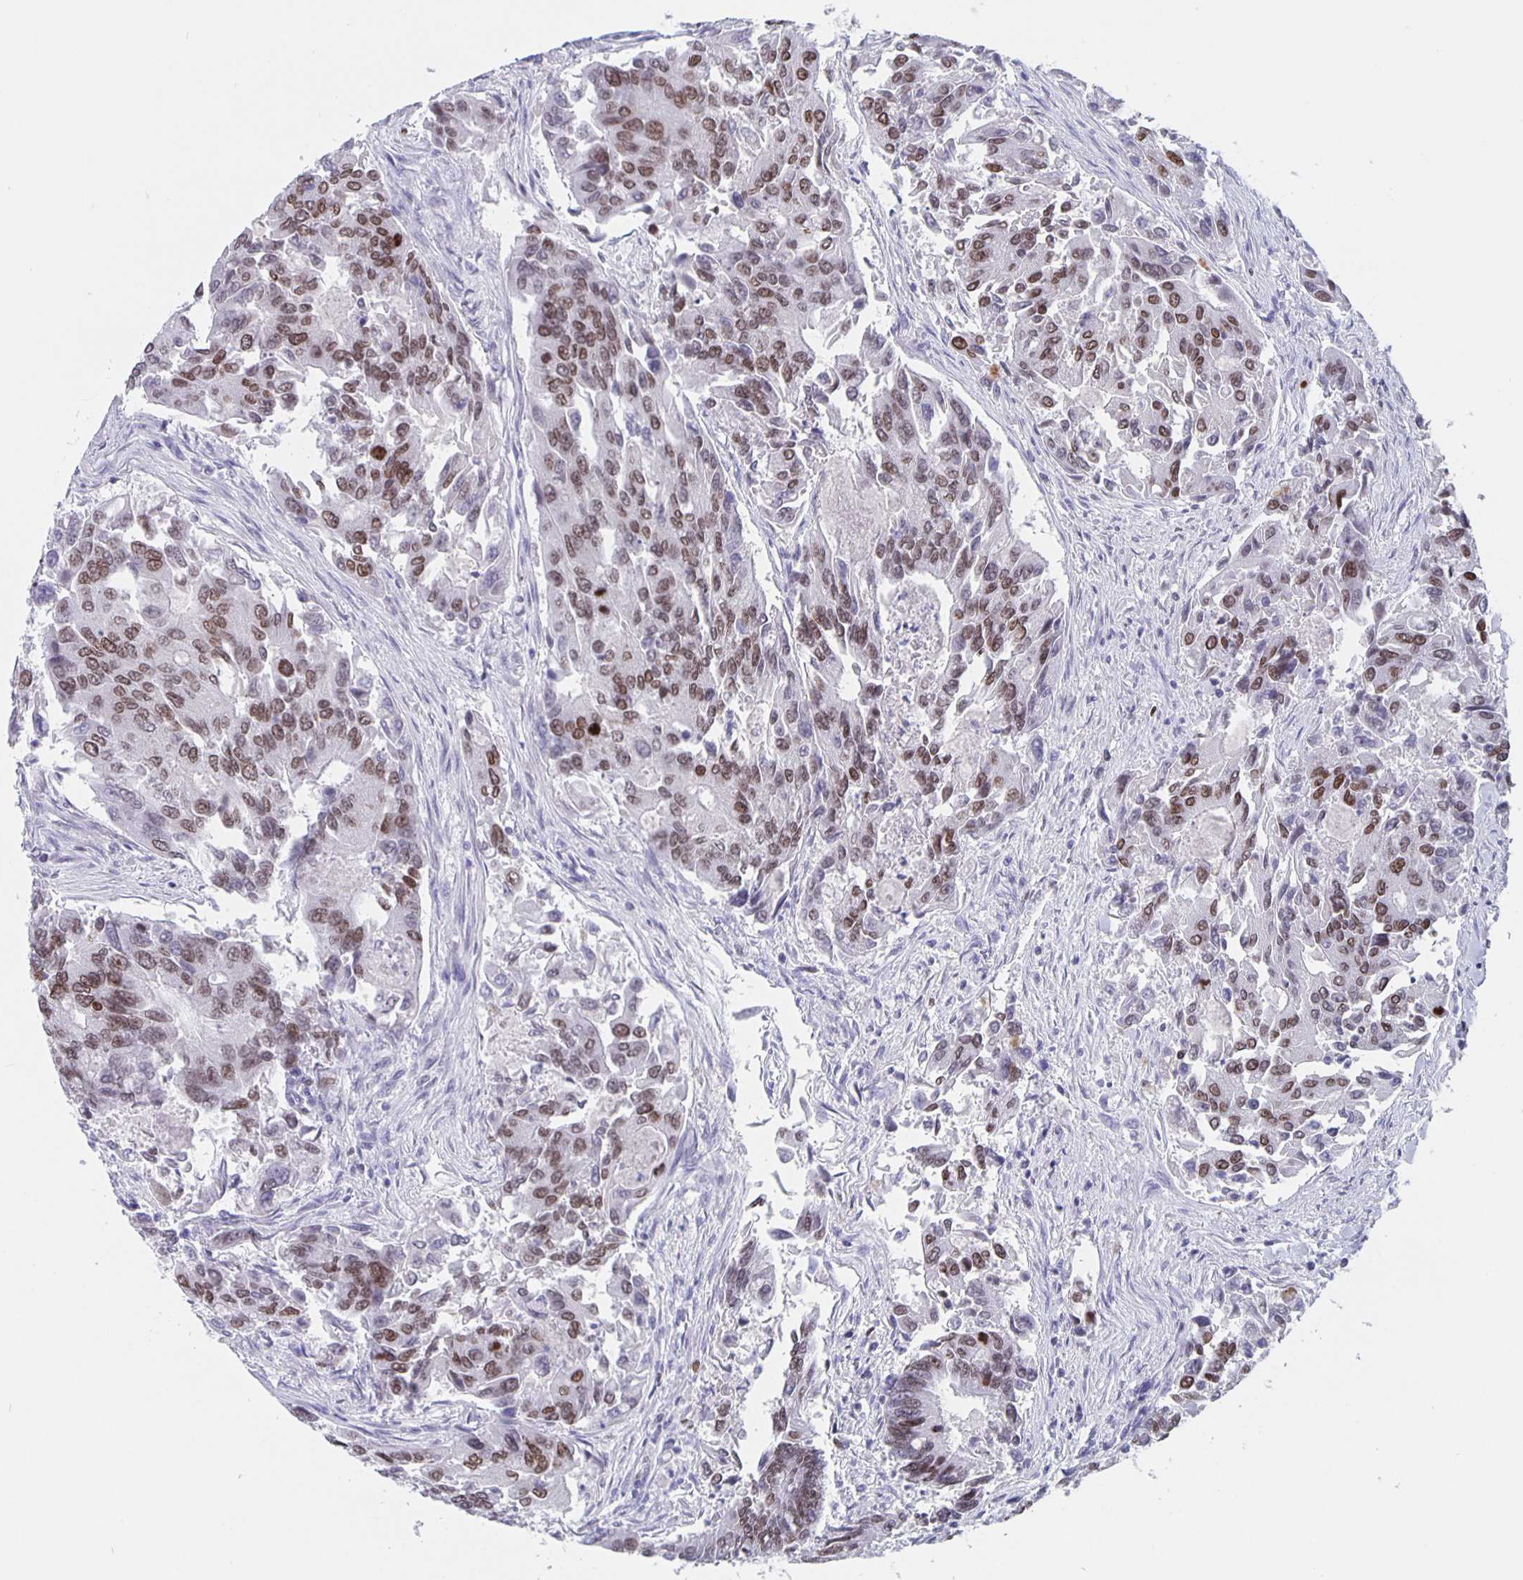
{"staining": {"intensity": "moderate", "quantity": ">75%", "location": "nuclear"}, "tissue": "colorectal cancer", "cell_type": "Tumor cells", "image_type": "cancer", "snomed": [{"axis": "morphology", "description": "Adenocarcinoma, NOS"}, {"axis": "topography", "description": "Colon"}], "caption": "Moderate nuclear expression for a protein is seen in approximately >75% of tumor cells of colorectal cancer using IHC.", "gene": "SATB2", "patient": {"sex": "female", "age": 67}}